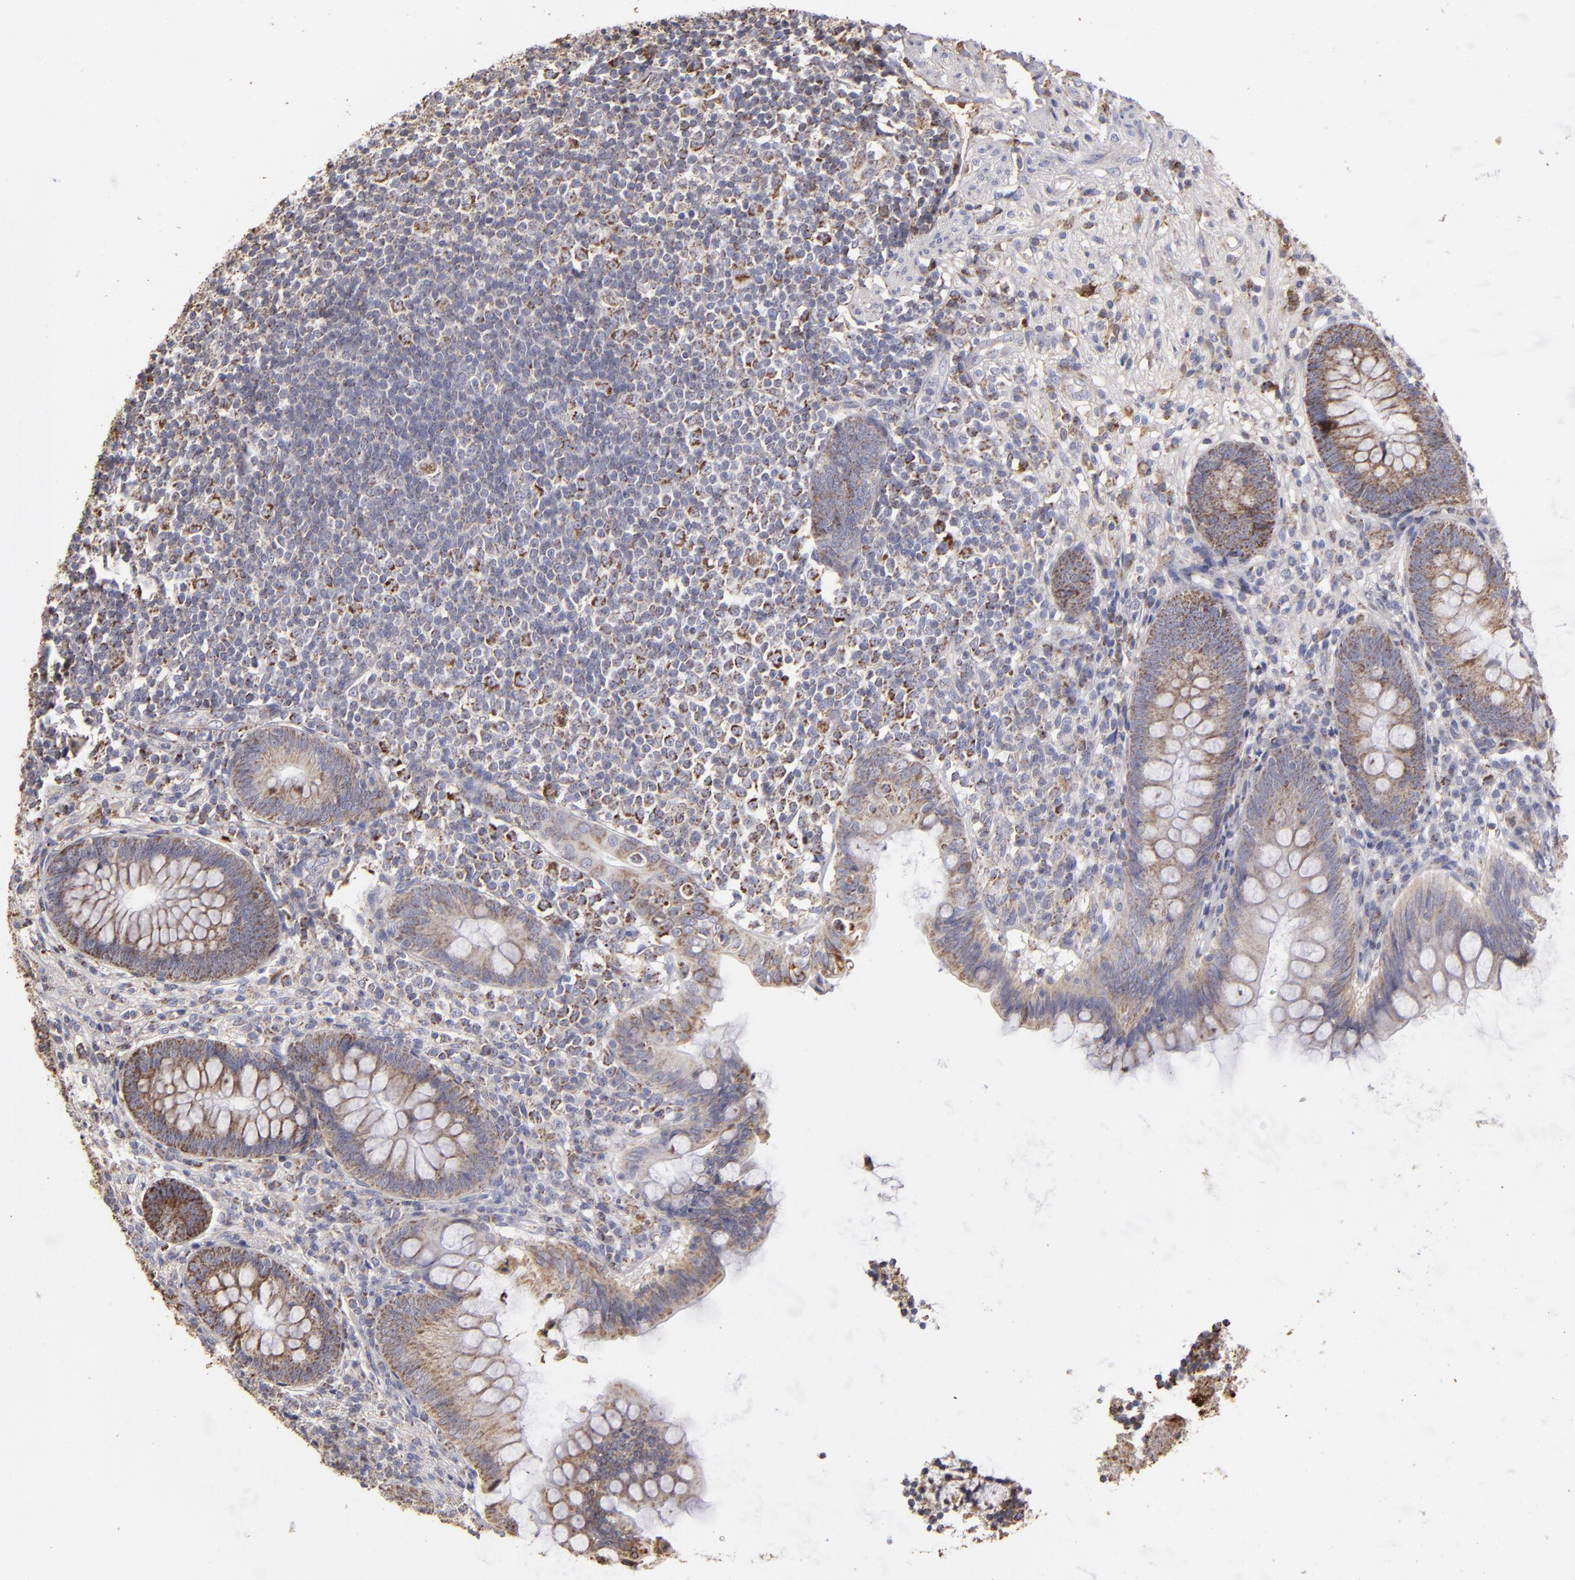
{"staining": {"intensity": "weak", "quantity": ">75%", "location": "cytoplasmic/membranous"}, "tissue": "appendix", "cell_type": "Glandular cells", "image_type": "normal", "snomed": [{"axis": "morphology", "description": "Normal tissue, NOS"}, {"axis": "topography", "description": "Appendix"}], "caption": "Weak cytoplasmic/membranous staining is appreciated in about >75% of glandular cells in benign appendix. (brown staining indicates protein expression, while blue staining denotes nuclei).", "gene": "CFB", "patient": {"sex": "female", "age": 66}}